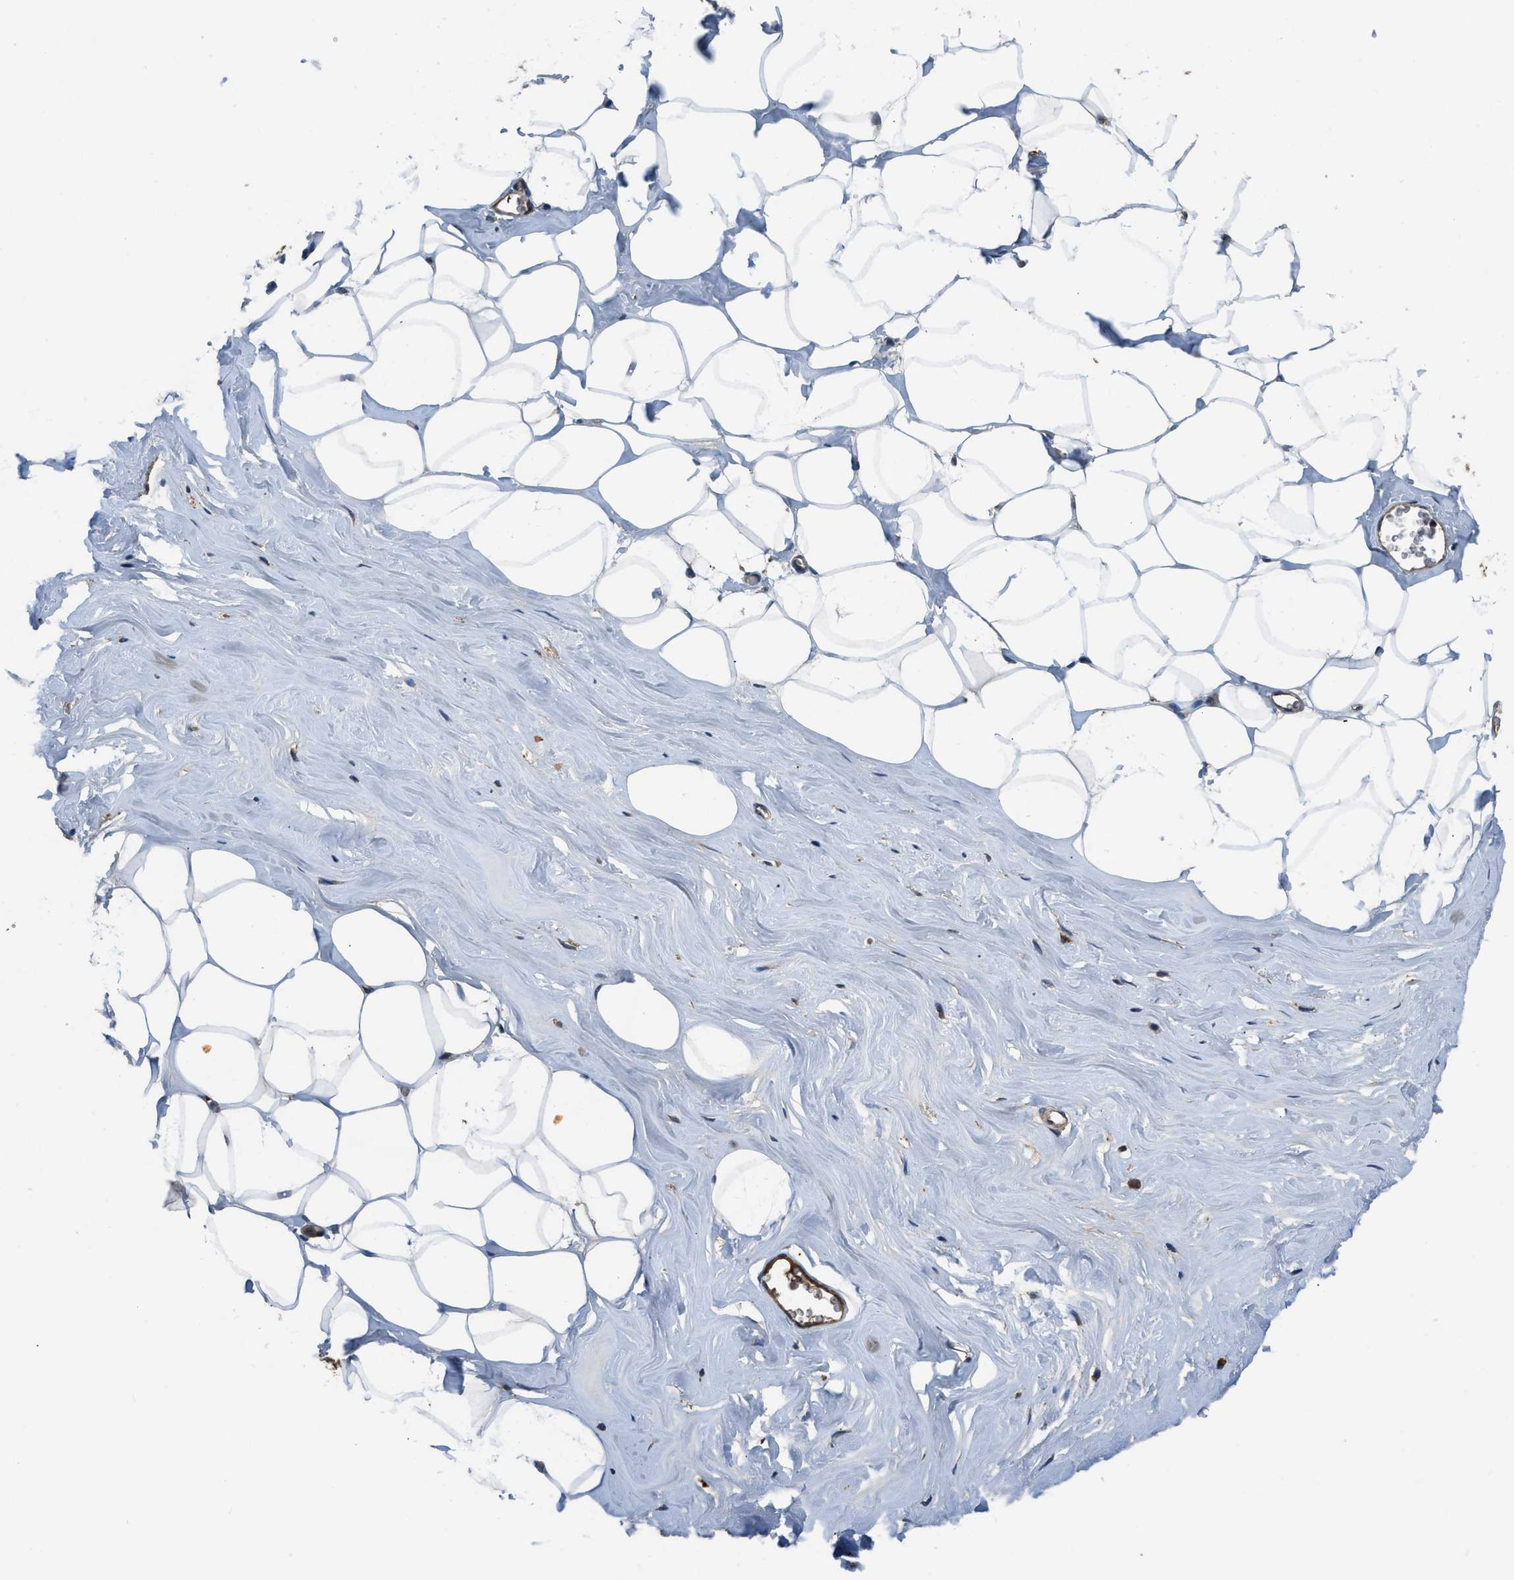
{"staining": {"intensity": "moderate", "quantity": ">75%", "location": "cytoplasmic/membranous"}, "tissue": "adipose tissue", "cell_type": "Adipocytes", "image_type": "normal", "snomed": [{"axis": "morphology", "description": "Normal tissue, NOS"}, {"axis": "morphology", "description": "Fibrosis, NOS"}, {"axis": "topography", "description": "Breast"}, {"axis": "topography", "description": "Adipose tissue"}], "caption": "This is a photomicrograph of IHC staining of benign adipose tissue, which shows moderate staining in the cytoplasmic/membranous of adipocytes.", "gene": "GGH", "patient": {"sex": "female", "age": 39}}